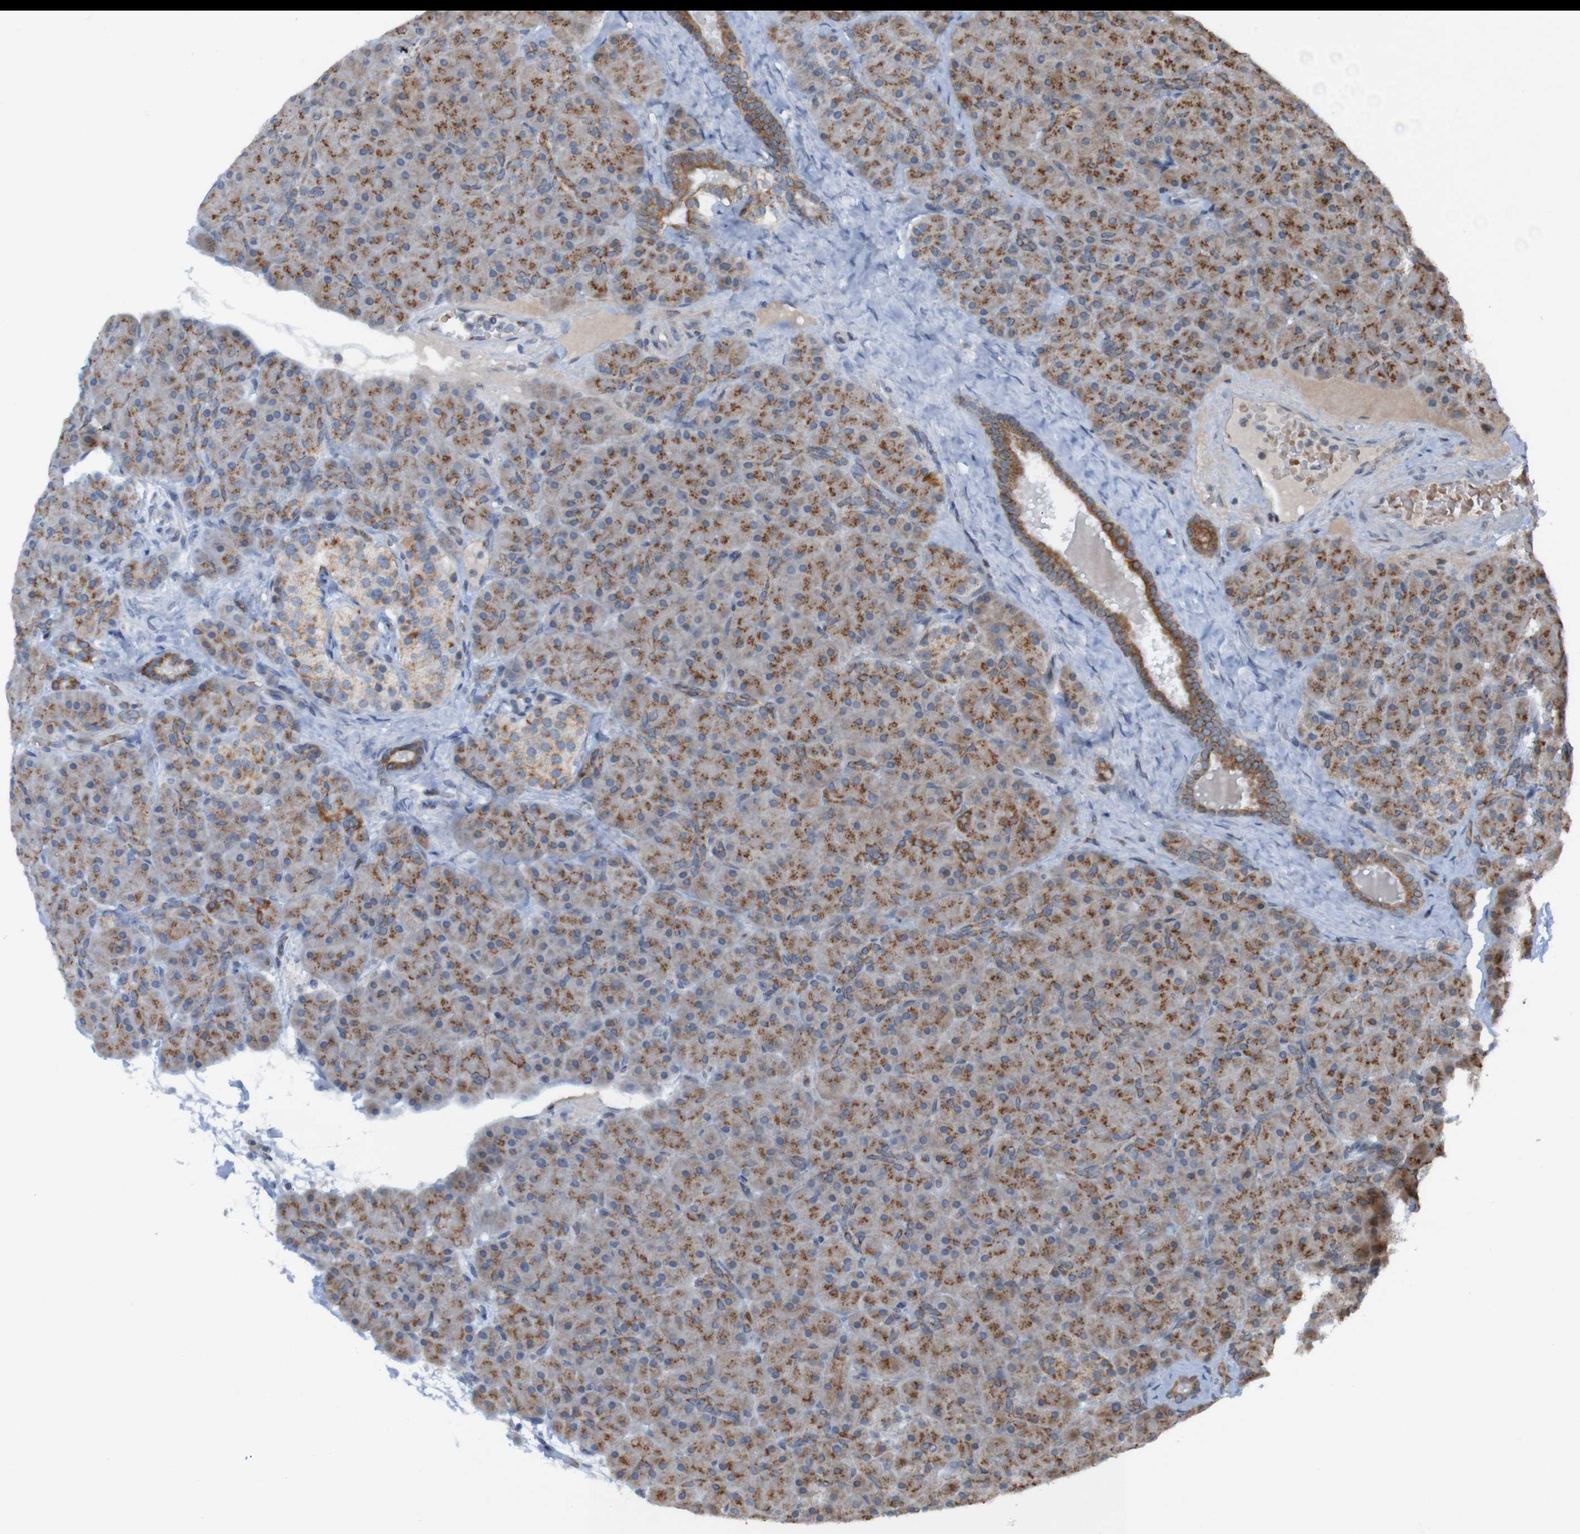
{"staining": {"intensity": "moderate", "quantity": "25%-75%", "location": "cytoplasmic/membranous"}, "tissue": "pancreas", "cell_type": "Exocrine glandular cells", "image_type": "normal", "snomed": [{"axis": "morphology", "description": "Normal tissue, NOS"}, {"axis": "topography", "description": "Pancreas"}], "caption": "This micrograph exhibits immunohistochemistry (IHC) staining of normal pancreas, with medium moderate cytoplasmic/membranous staining in about 25%-75% of exocrine glandular cells.", "gene": "UNG", "patient": {"sex": "male", "age": 66}}